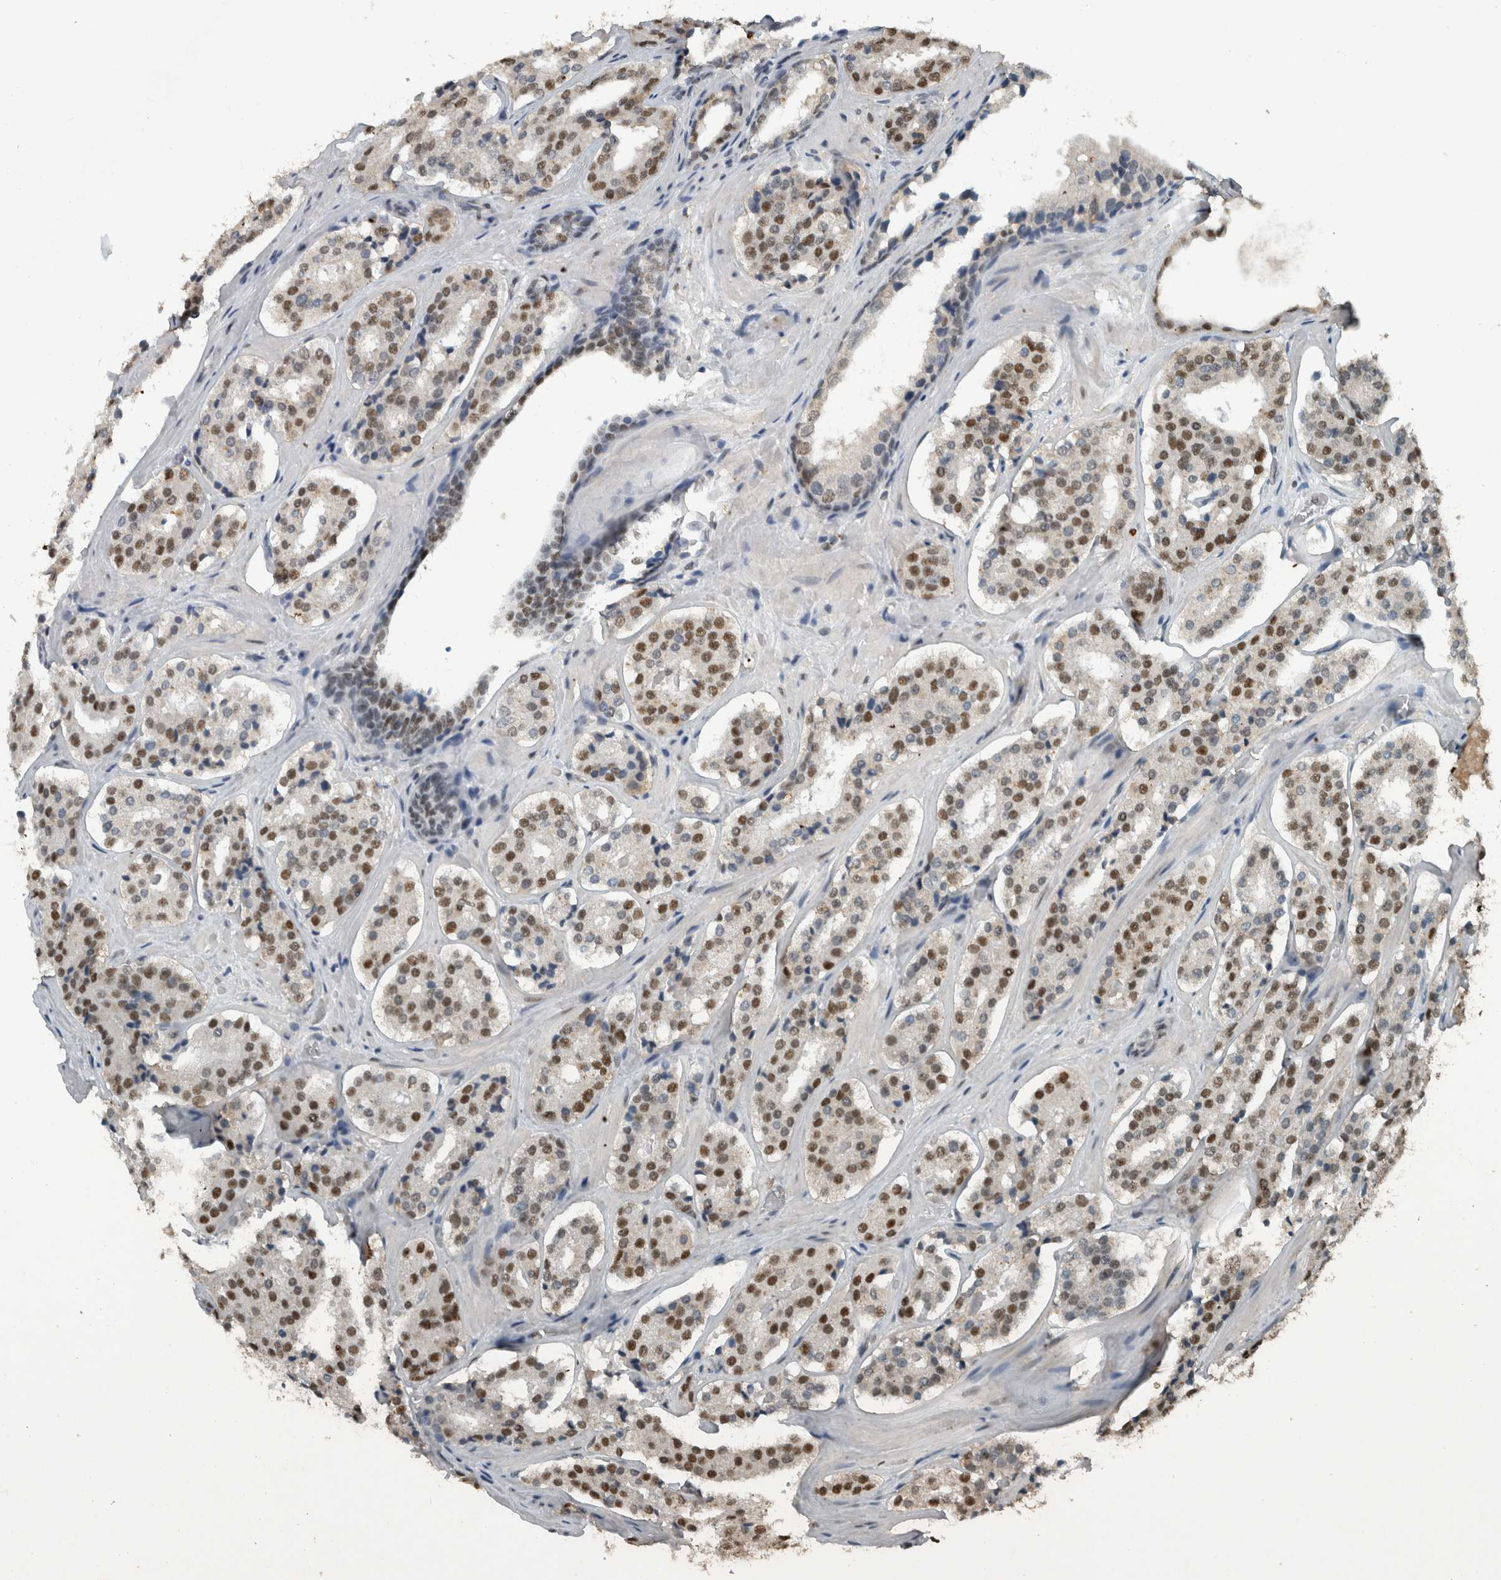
{"staining": {"intensity": "strong", "quantity": ">75%", "location": "nuclear"}, "tissue": "prostate cancer", "cell_type": "Tumor cells", "image_type": "cancer", "snomed": [{"axis": "morphology", "description": "Adenocarcinoma, High grade"}, {"axis": "topography", "description": "Prostate"}], "caption": "Strong nuclear positivity for a protein is identified in approximately >75% of tumor cells of prostate cancer using immunohistochemistry.", "gene": "ZNF24", "patient": {"sex": "male", "age": 60}}